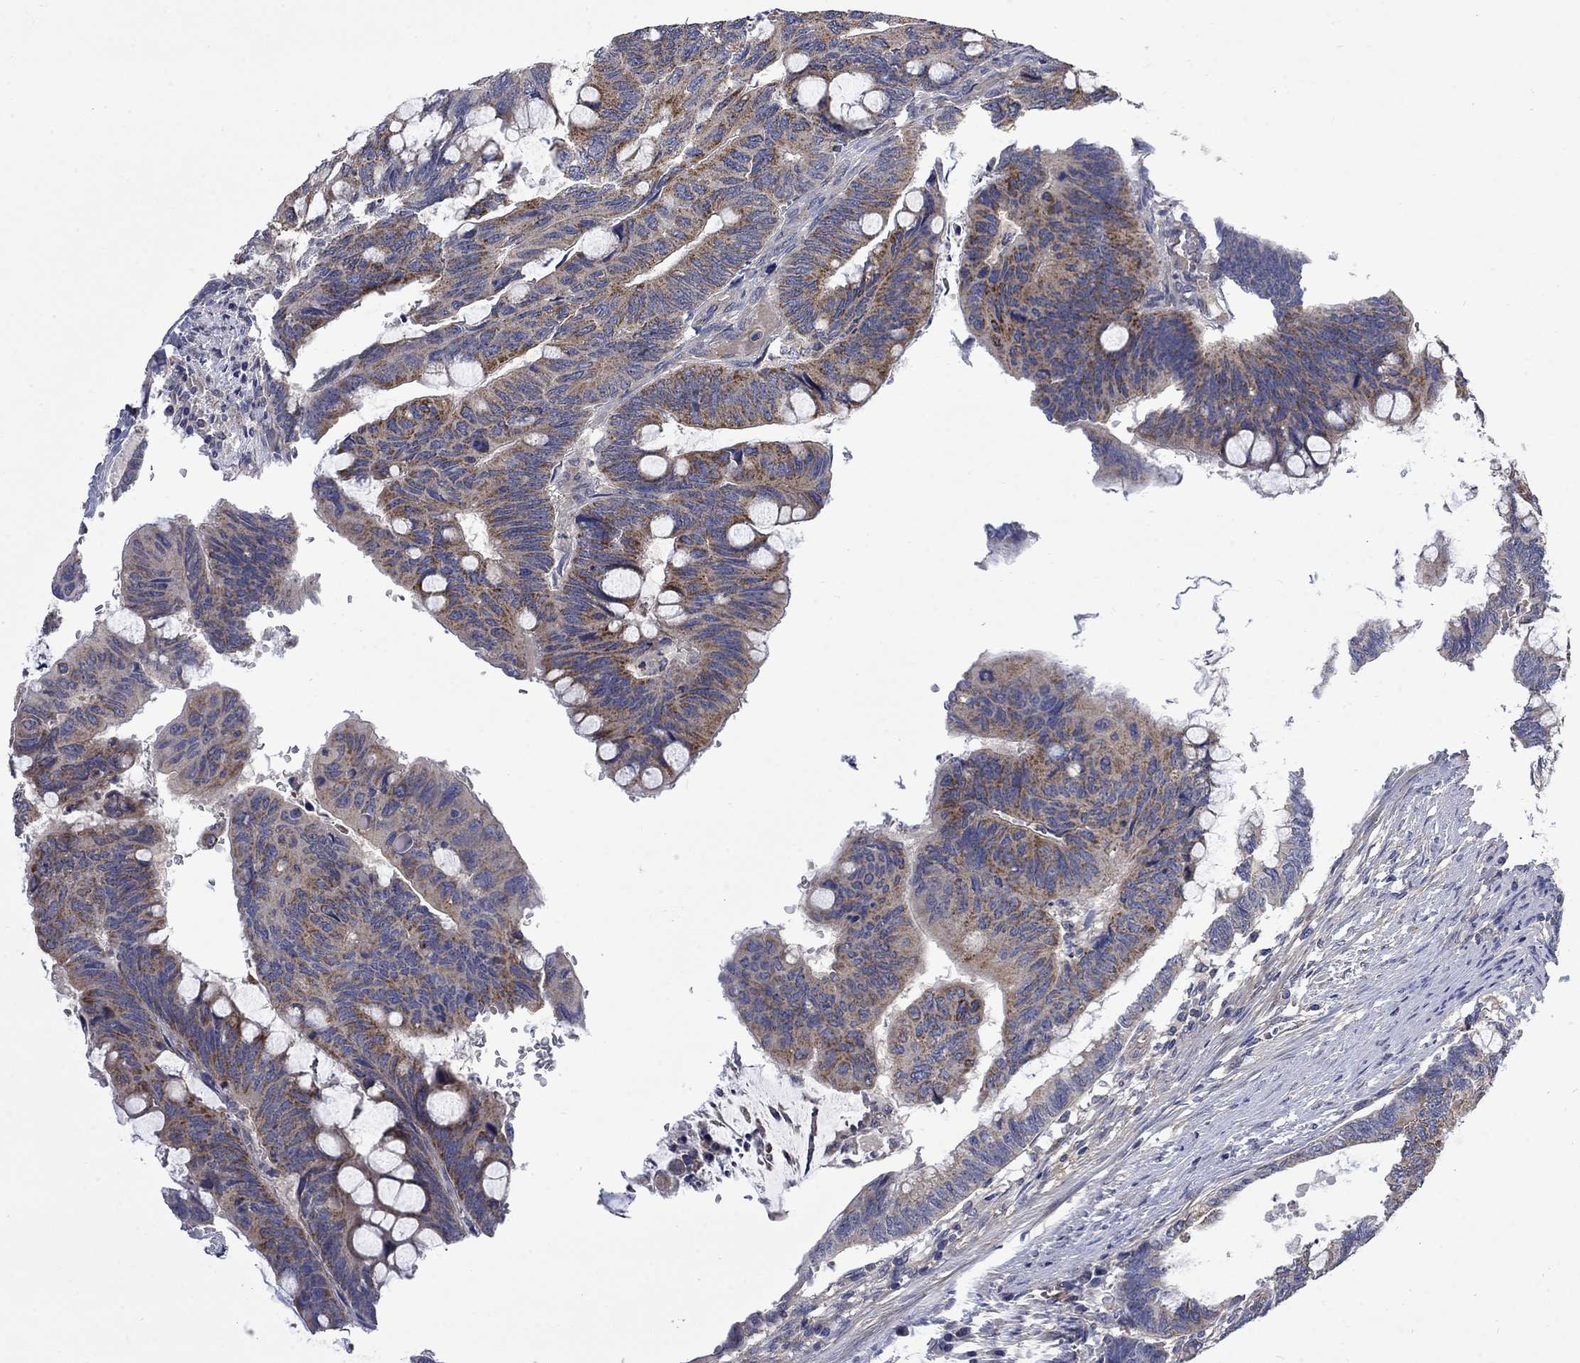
{"staining": {"intensity": "strong", "quantity": "25%-75%", "location": "cytoplasmic/membranous"}, "tissue": "colorectal cancer", "cell_type": "Tumor cells", "image_type": "cancer", "snomed": [{"axis": "morphology", "description": "Normal tissue, NOS"}, {"axis": "morphology", "description": "Adenocarcinoma, NOS"}, {"axis": "topography", "description": "Rectum"}], "caption": "Protein positivity by immunohistochemistry demonstrates strong cytoplasmic/membranous staining in about 25%-75% of tumor cells in colorectal cancer (adenocarcinoma).", "gene": "HSPA12A", "patient": {"sex": "male", "age": 92}}